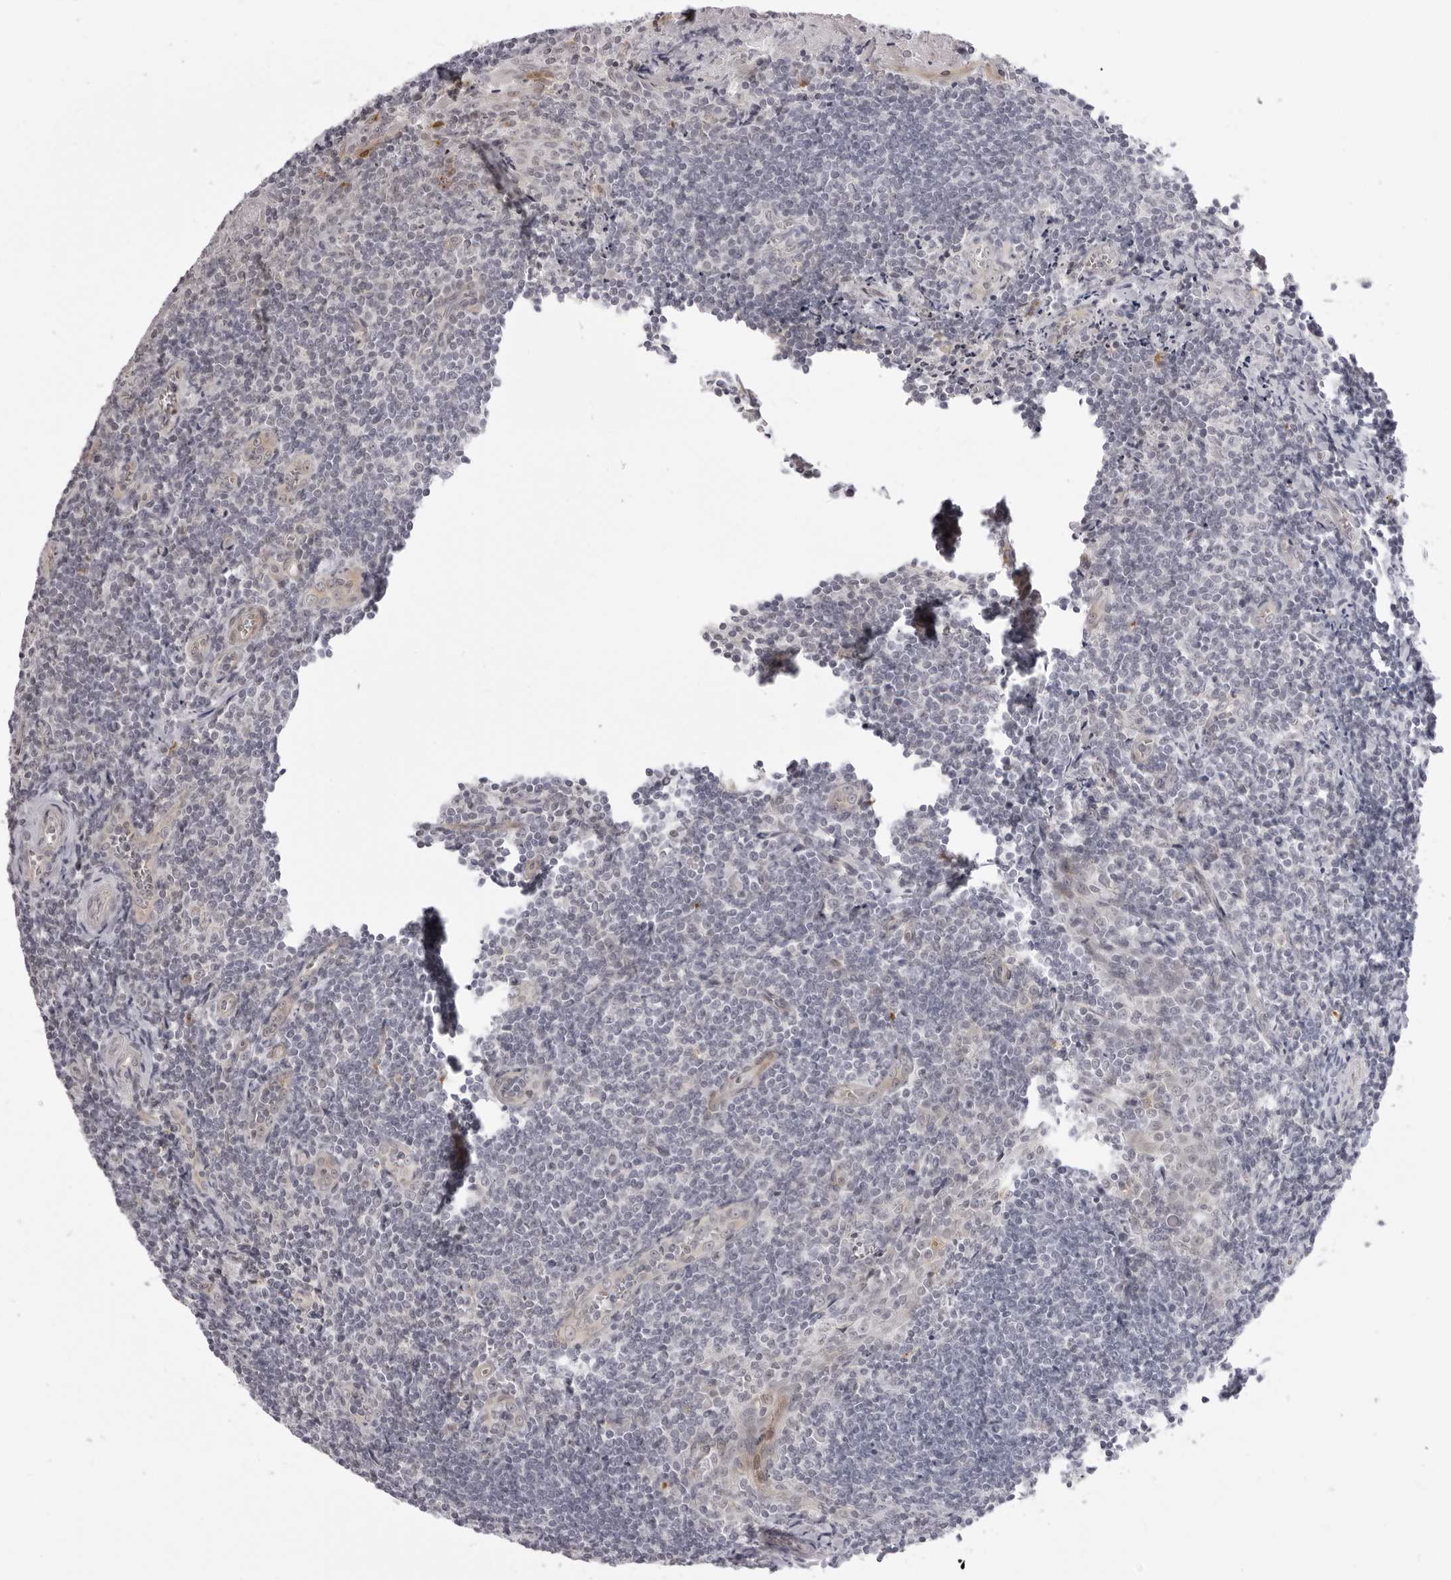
{"staining": {"intensity": "moderate", "quantity": "<25%", "location": "cytoplasmic/membranous"}, "tissue": "tonsil", "cell_type": "Germinal center cells", "image_type": "normal", "snomed": [{"axis": "morphology", "description": "Normal tissue, NOS"}, {"axis": "topography", "description": "Tonsil"}], "caption": "About <25% of germinal center cells in unremarkable tonsil demonstrate moderate cytoplasmic/membranous protein staining as visualized by brown immunohistochemical staining.", "gene": "SUGCT", "patient": {"sex": "male", "age": 27}}